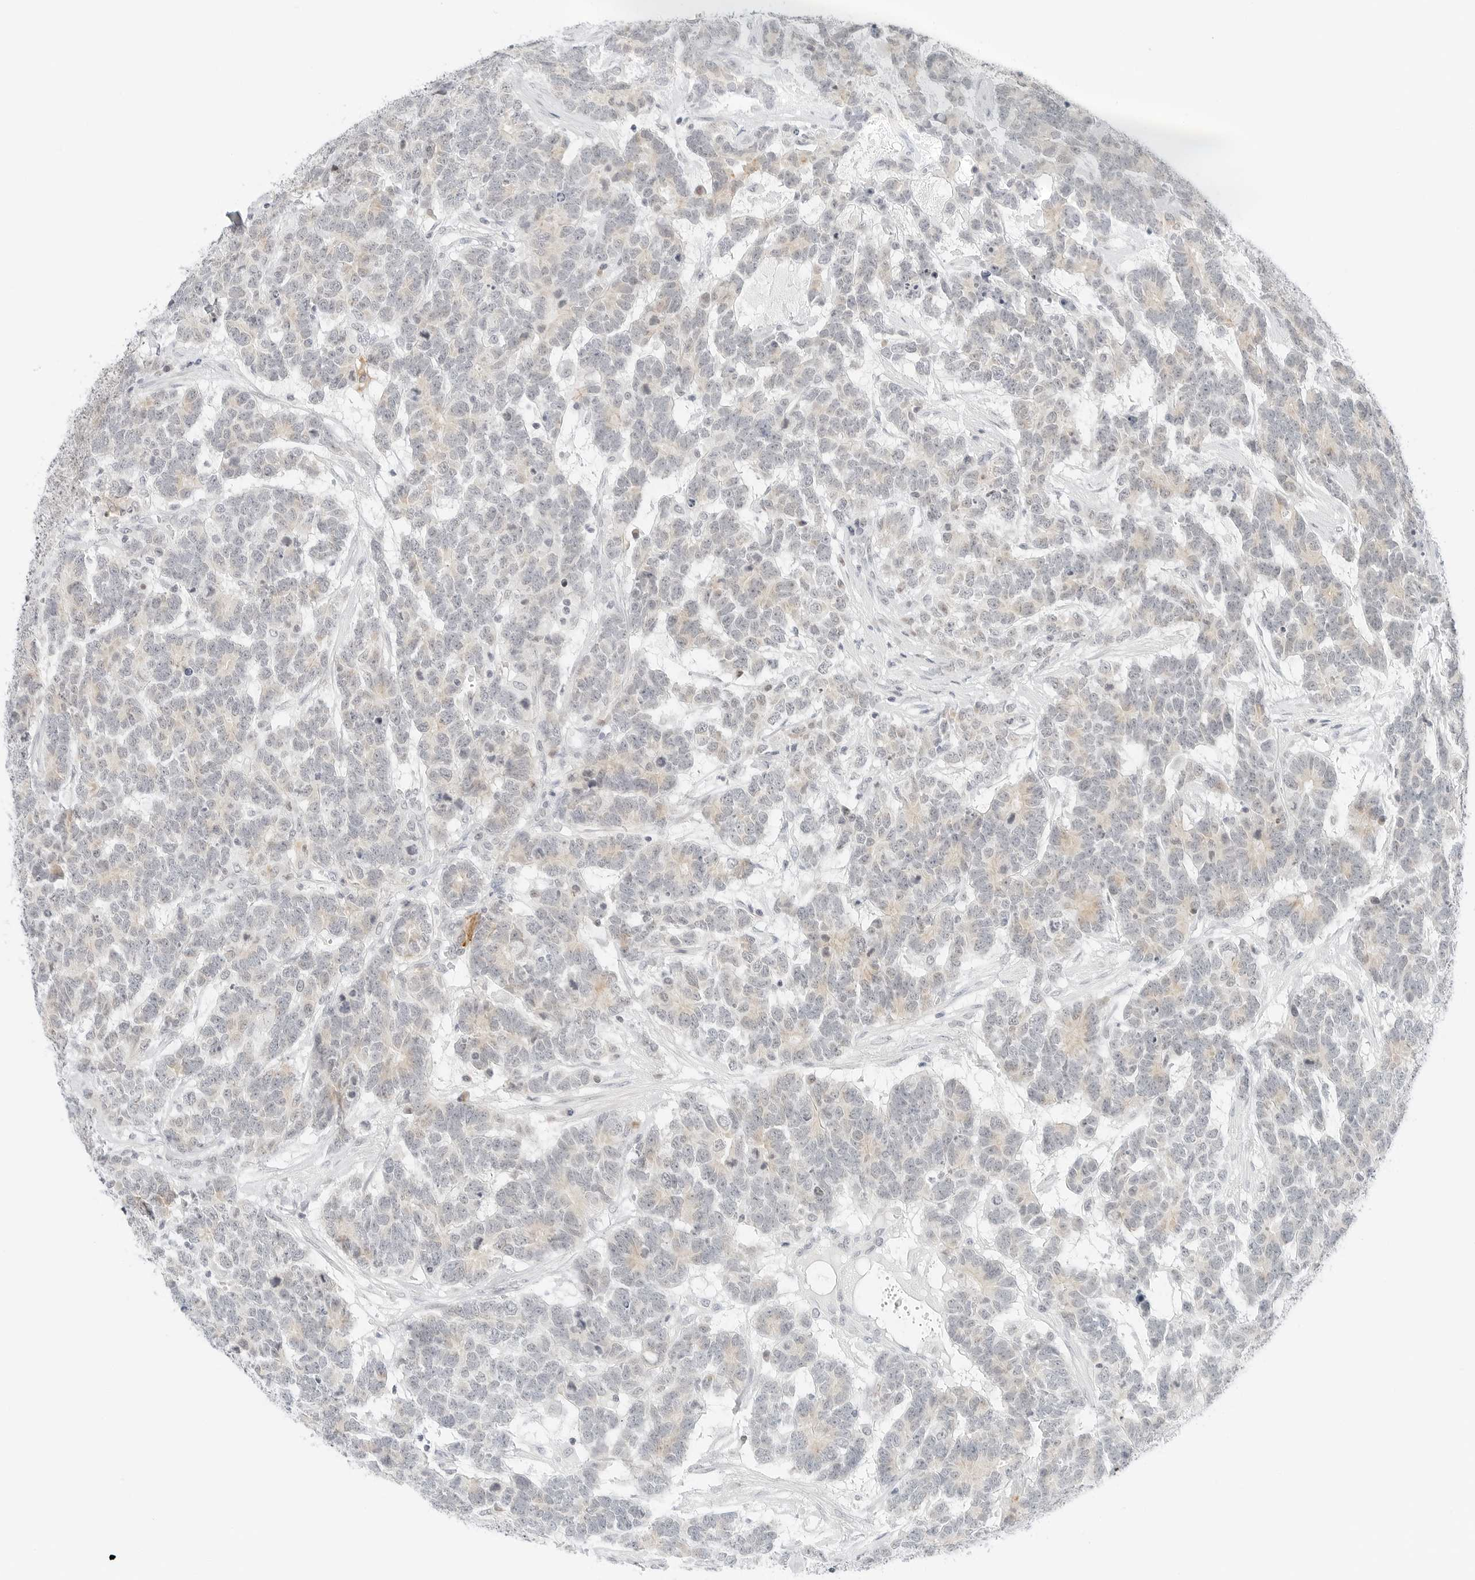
{"staining": {"intensity": "weak", "quantity": "<25%", "location": "cytoplasmic/membranous"}, "tissue": "testis cancer", "cell_type": "Tumor cells", "image_type": "cancer", "snomed": [{"axis": "morphology", "description": "Carcinoma, Embryonal, NOS"}, {"axis": "topography", "description": "Testis"}], "caption": "Immunohistochemical staining of human embryonal carcinoma (testis) reveals no significant staining in tumor cells.", "gene": "CCSAP", "patient": {"sex": "male", "age": 26}}